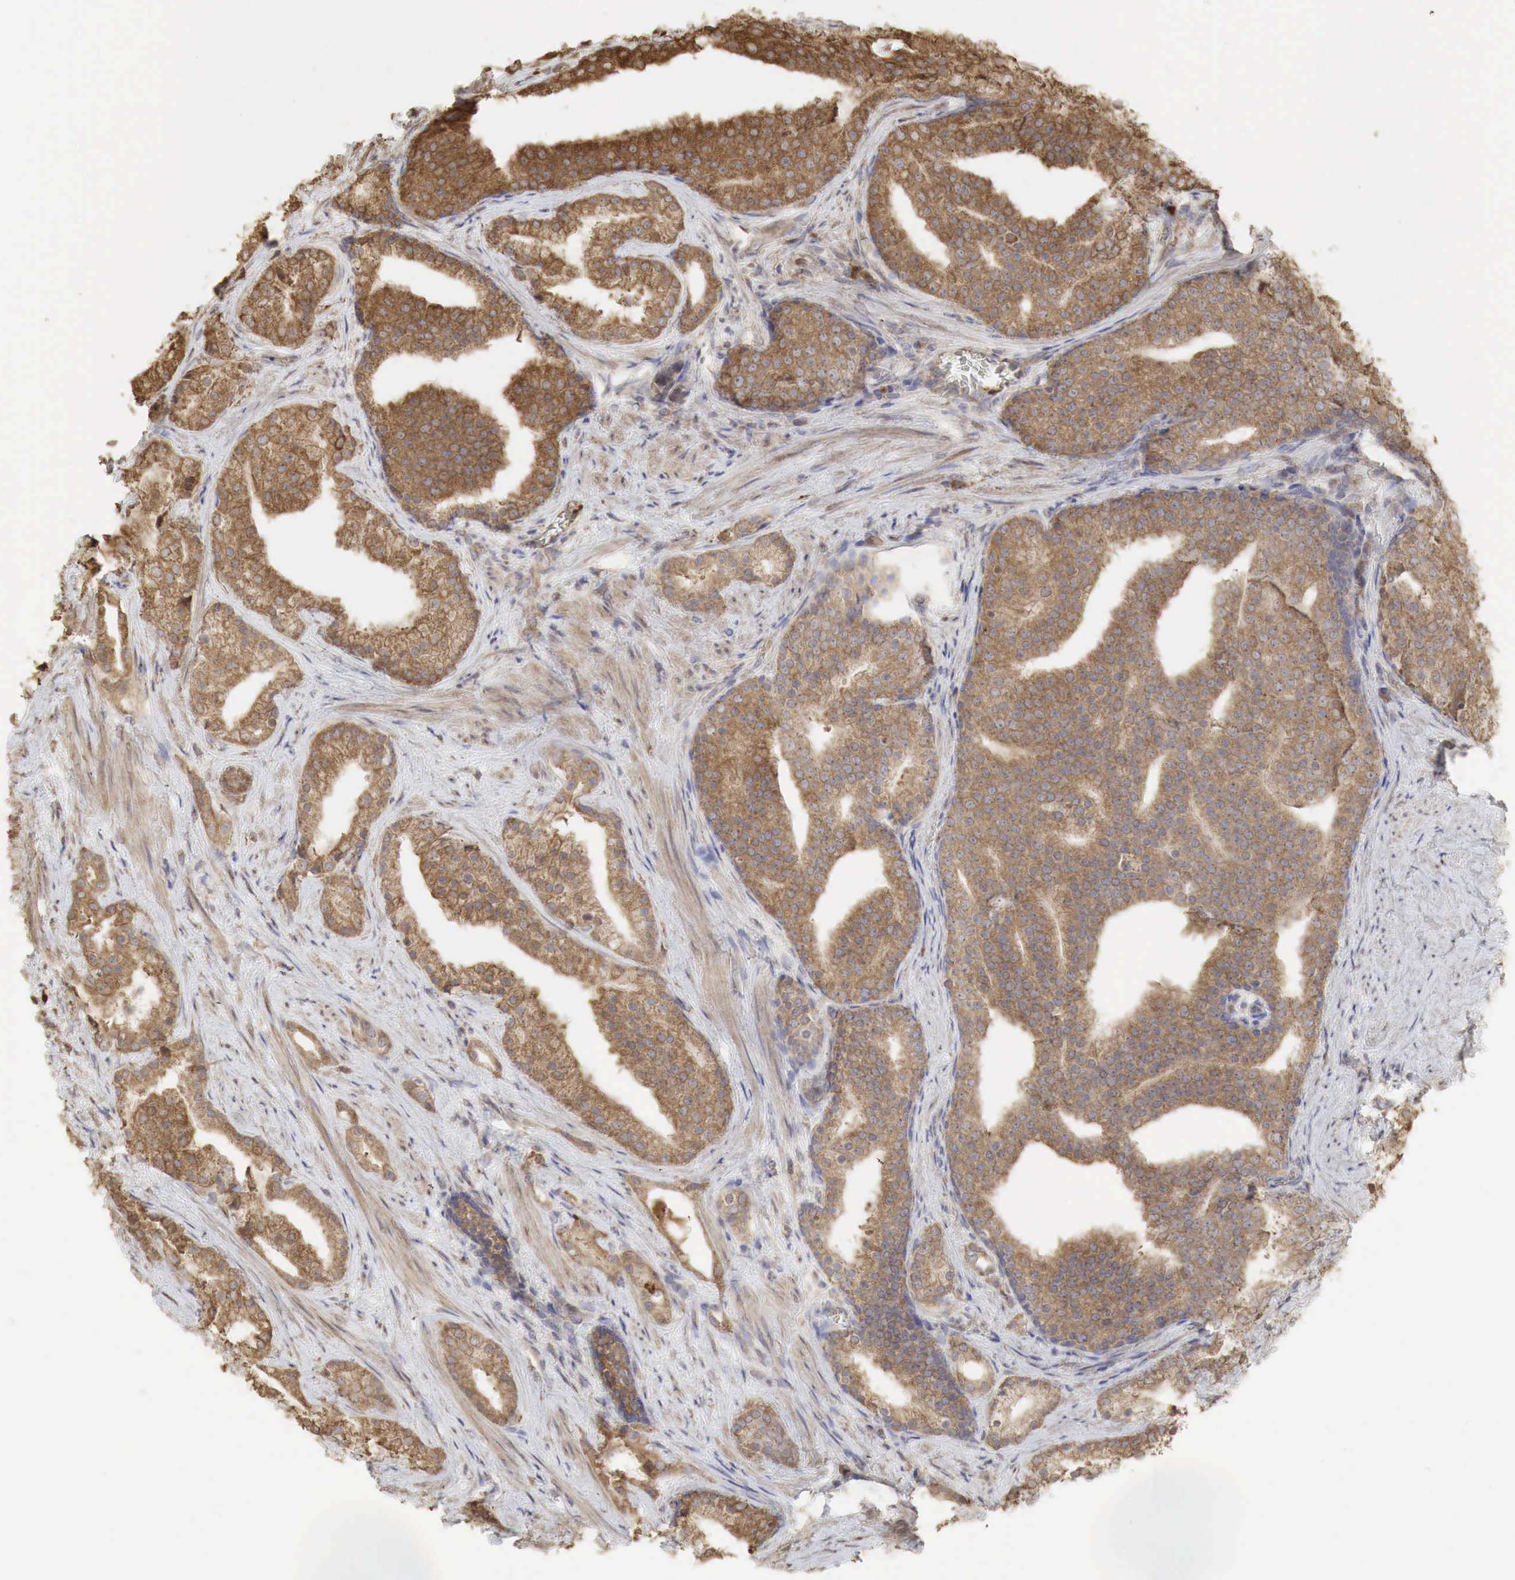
{"staining": {"intensity": "moderate", "quantity": ">75%", "location": "cytoplasmic/membranous"}, "tissue": "prostate cancer", "cell_type": "Tumor cells", "image_type": "cancer", "snomed": [{"axis": "morphology", "description": "Adenocarcinoma, Low grade"}, {"axis": "topography", "description": "Prostate"}], "caption": "Immunohistochemical staining of human prostate cancer displays medium levels of moderate cytoplasmic/membranous protein expression in approximately >75% of tumor cells.", "gene": "PABPC5", "patient": {"sex": "male", "age": 71}}